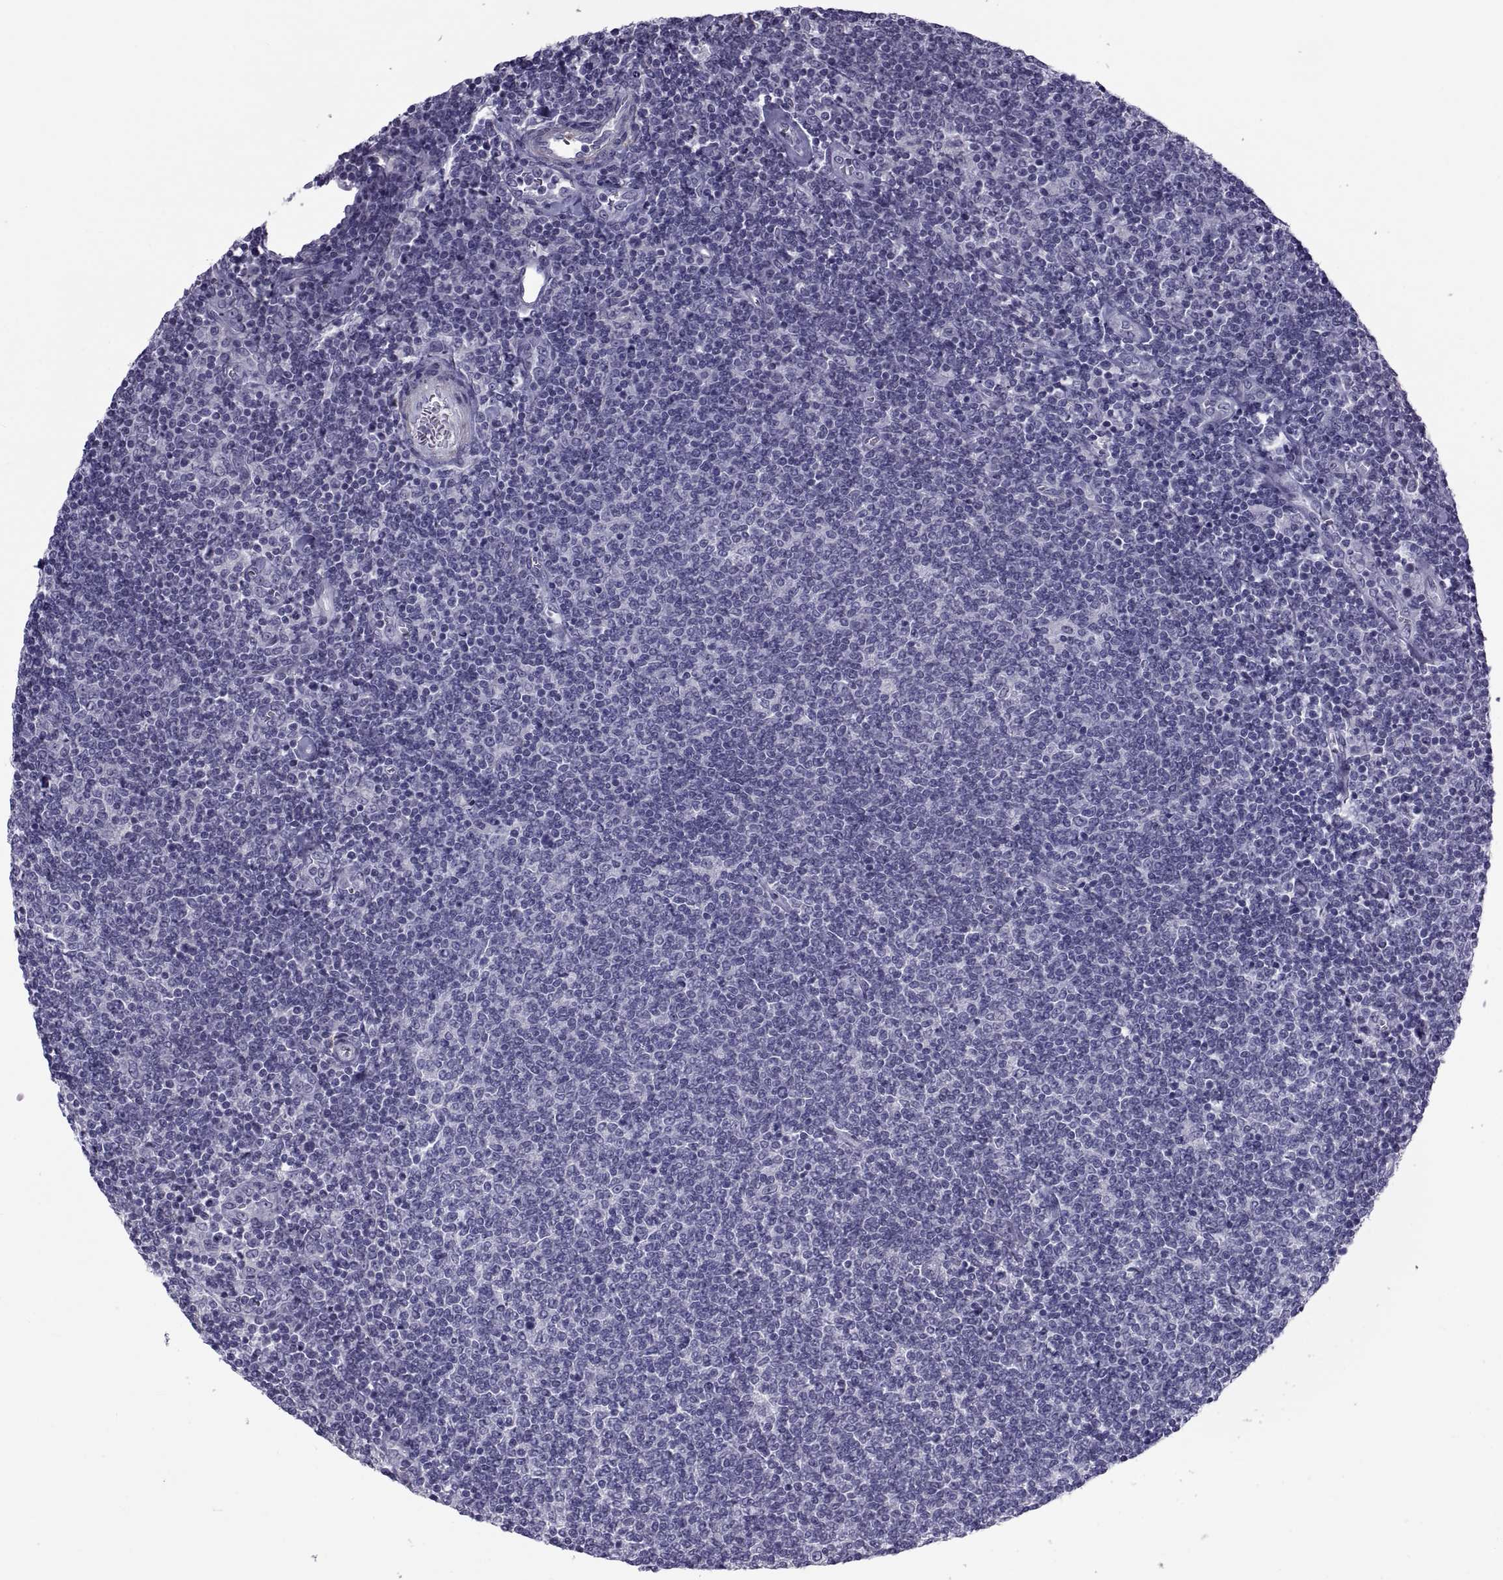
{"staining": {"intensity": "negative", "quantity": "none", "location": "none"}, "tissue": "lymphoma", "cell_type": "Tumor cells", "image_type": "cancer", "snomed": [{"axis": "morphology", "description": "Malignant lymphoma, non-Hodgkin's type, Low grade"}, {"axis": "topography", "description": "Lymph node"}], "caption": "Immunohistochemistry (IHC) micrograph of human malignant lymphoma, non-Hodgkin's type (low-grade) stained for a protein (brown), which reveals no positivity in tumor cells. Brightfield microscopy of immunohistochemistry stained with DAB (brown) and hematoxylin (blue), captured at high magnification.", "gene": "MAGEB1", "patient": {"sex": "male", "age": 52}}